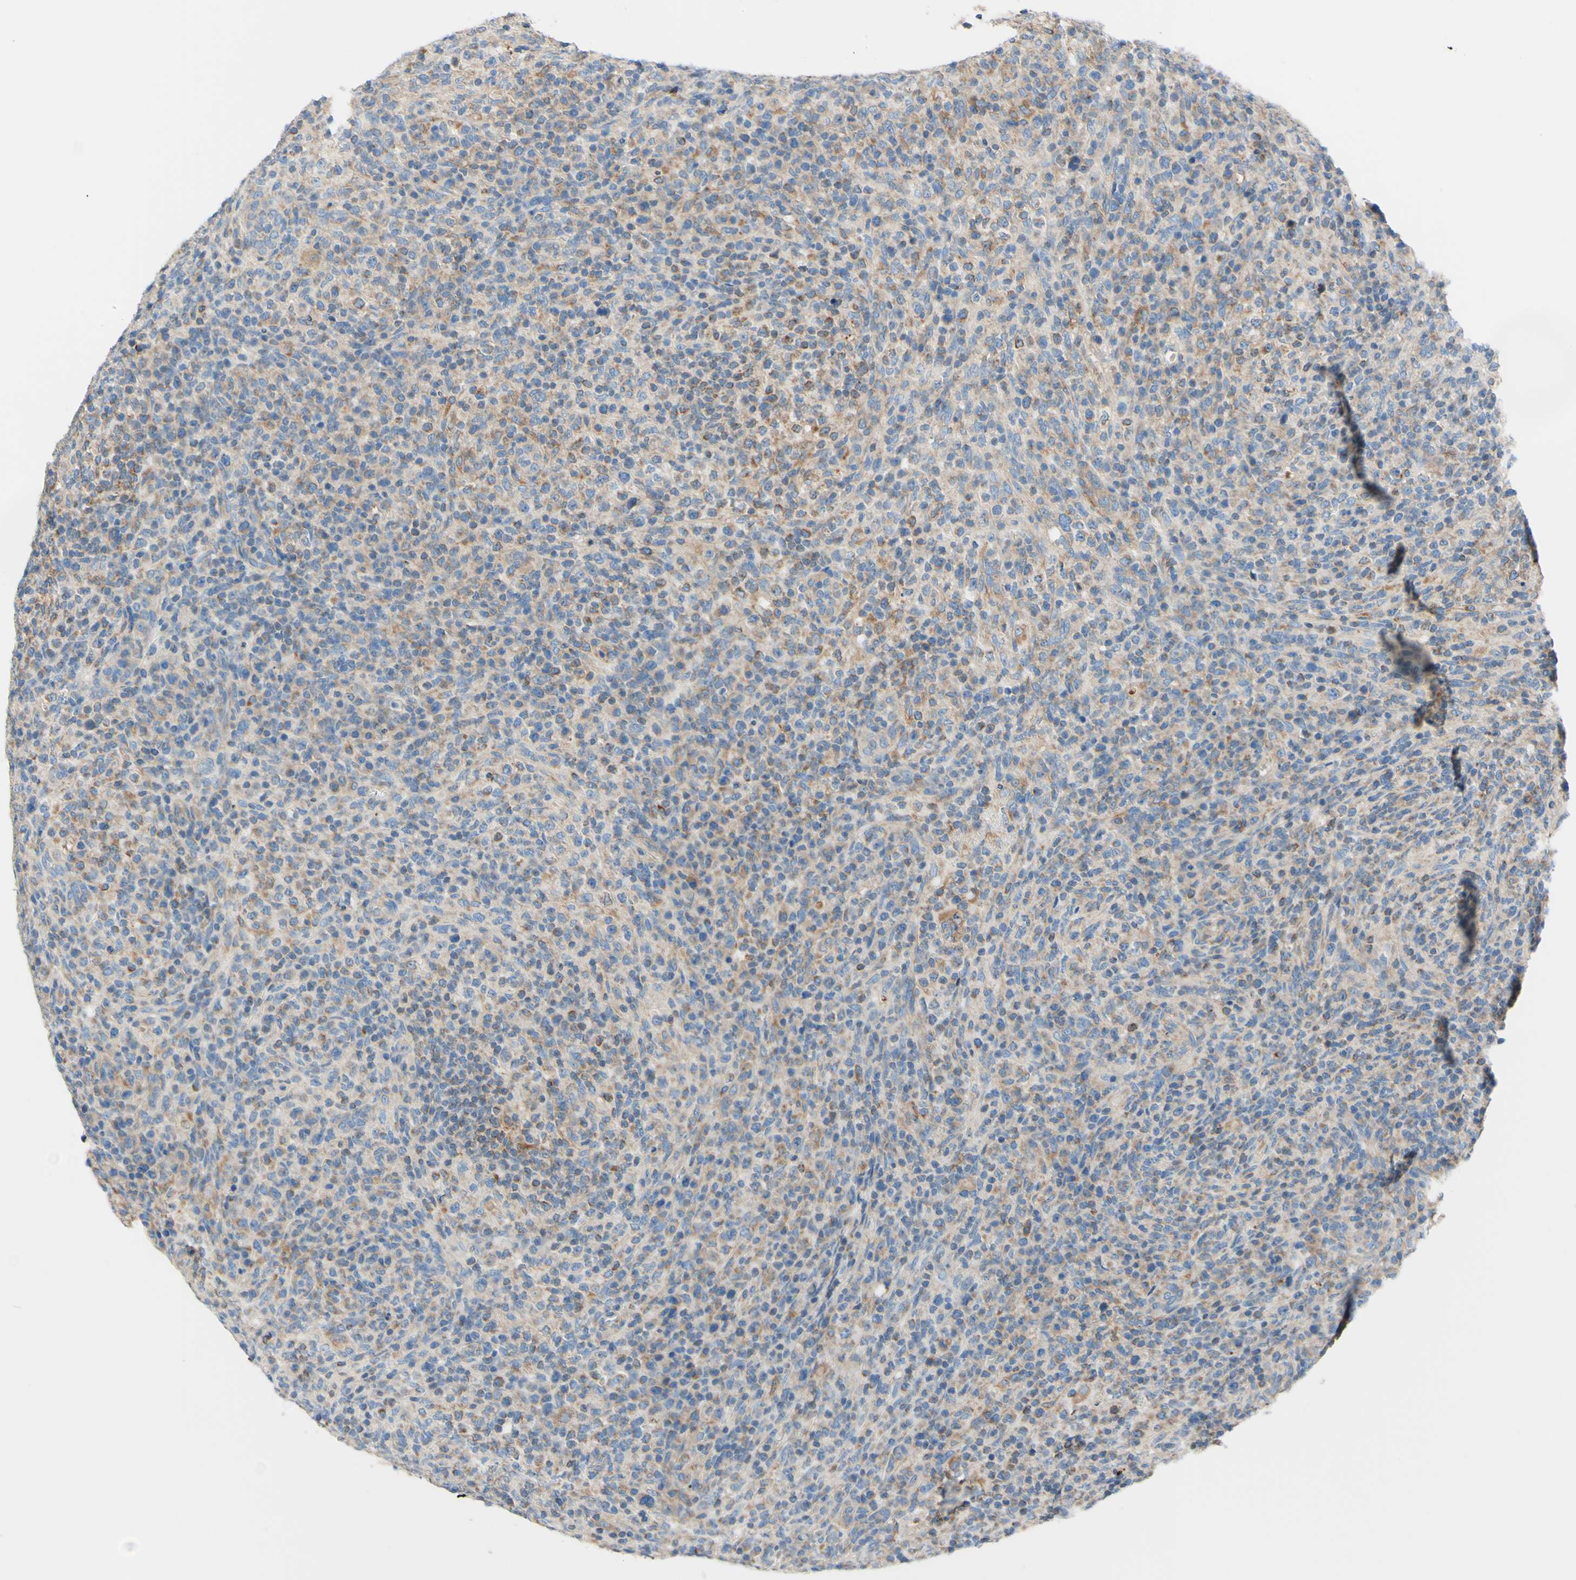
{"staining": {"intensity": "weak", "quantity": "25%-75%", "location": "cytoplasmic/membranous"}, "tissue": "lymphoma", "cell_type": "Tumor cells", "image_type": "cancer", "snomed": [{"axis": "morphology", "description": "Malignant lymphoma, non-Hodgkin's type, High grade"}, {"axis": "topography", "description": "Lymph node"}], "caption": "This histopathology image demonstrates immunohistochemistry staining of lymphoma, with low weak cytoplasmic/membranous expression in about 25%-75% of tumor cells.", "gene": "RETREG2", "patient": {"sex": "female", "age": 76}}